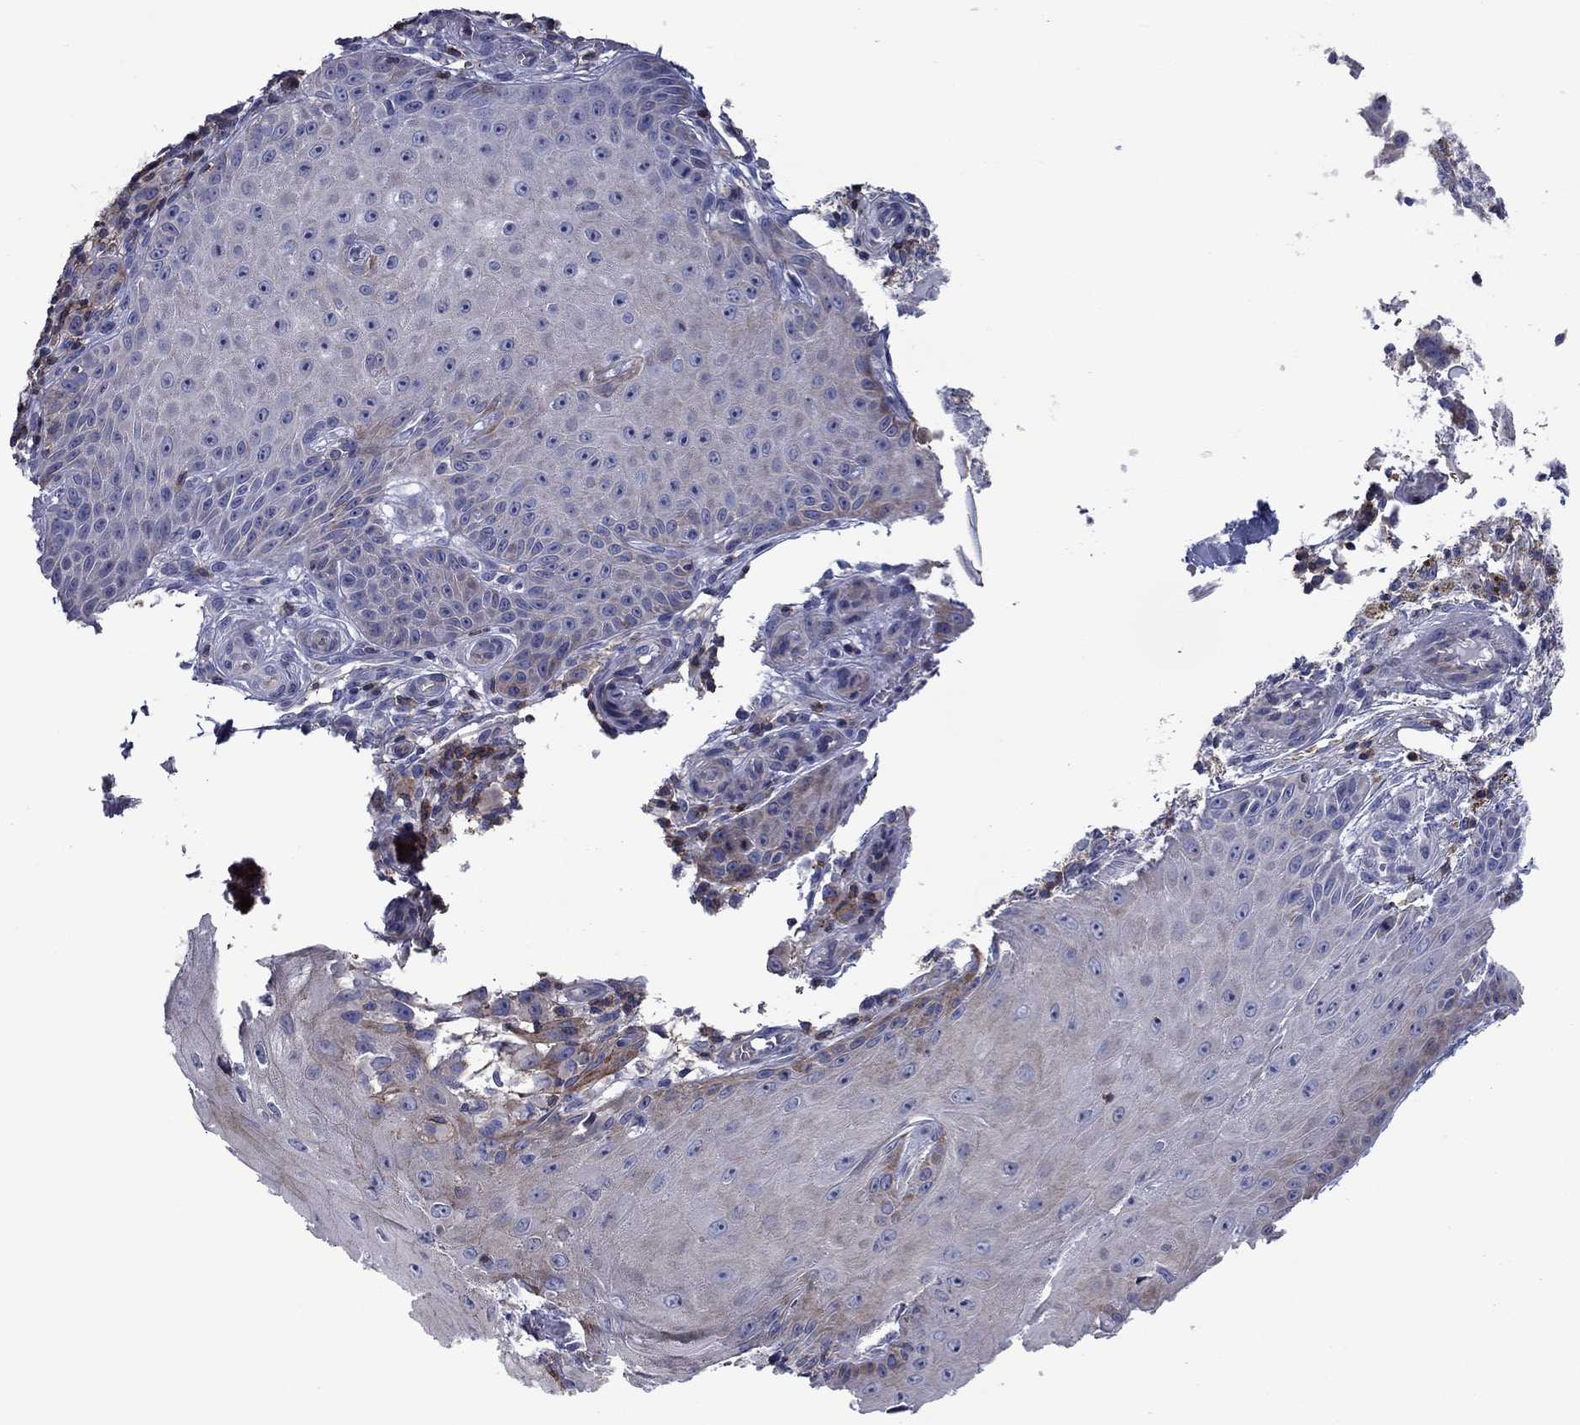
{"staining": {"intensity": "weak", "quantity": "<25%", "location": "cytoplasmic/membranous"}, "tissue": "melanoma", "cell_type": "Tumor cells", "image_type": "cancer", "snomed": [{"axis": "morphology", "description": "Malignant melanoma, NOS"}, {"axis": "topography", "description": "Skin"}], "caption": "Immunohistochemical staining of melanoma displays no significant expression in tumor cells. (Stains: DAB (3,3'-diaminobenzidine) immunohistochemistry with hematoxylin counter stain, Microscopy: brightfield microscopy at high magnification).", "gene": "SIT1", "patient": {"sex": "female", "age": 53}}